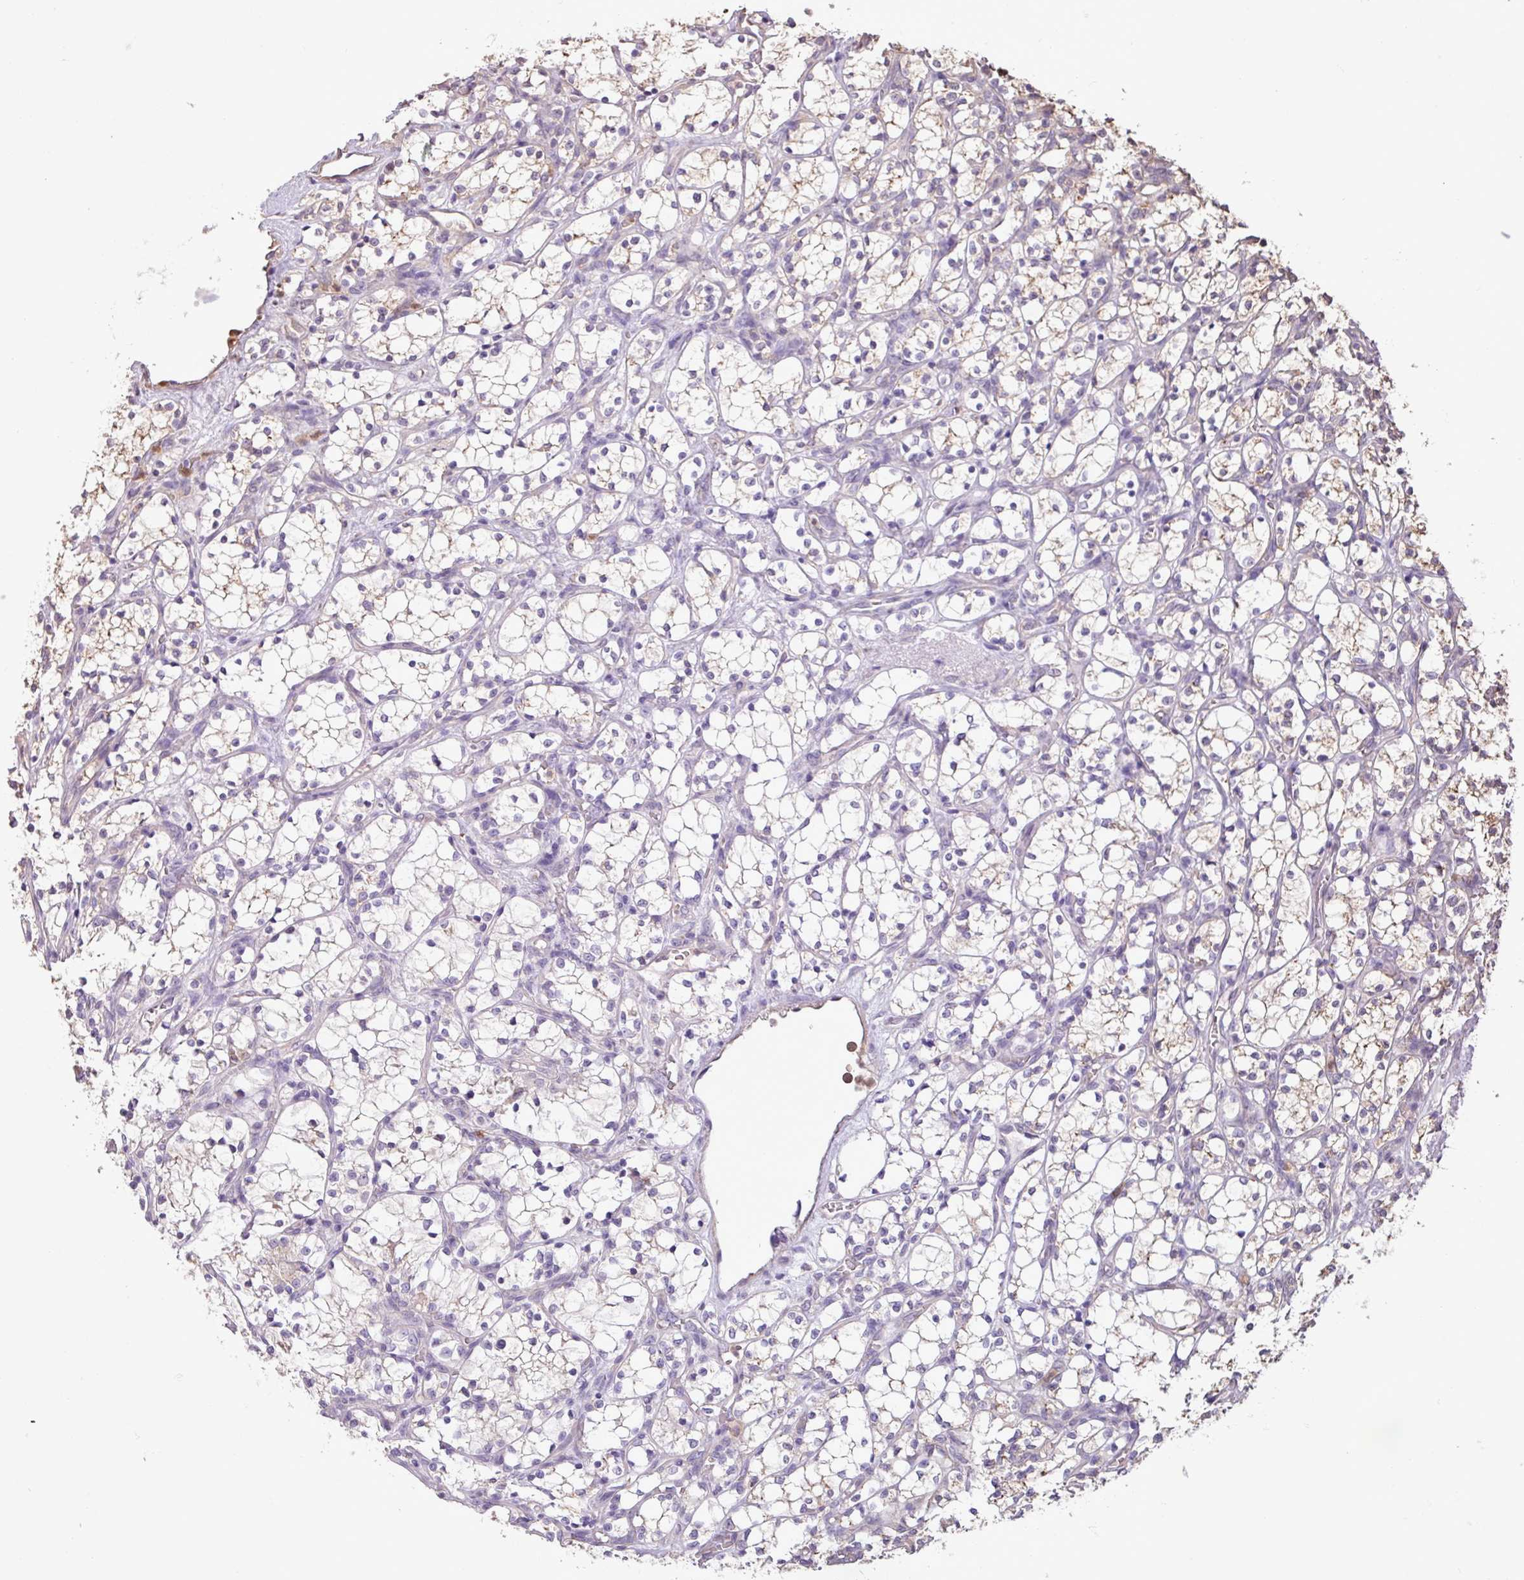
{"staining": {"intensity": "negative", "quantity": "none", "location": "none"}, "tissue": "renal cancer", "cell_type": "Tumor cells", "image_type": "cancer", "snomed": [{"axis": "morphology", "description": "Adenocarcinoma, NOS"}, {"axis": "topography", "description": "Kidney"}], "caption": "This is an immunohistochemistry (IHC) histopathology image of renal cancer. There is no expression in tumor cells.", "gene": "CHST11", "patient": {"sex": "female", "age": 69}}